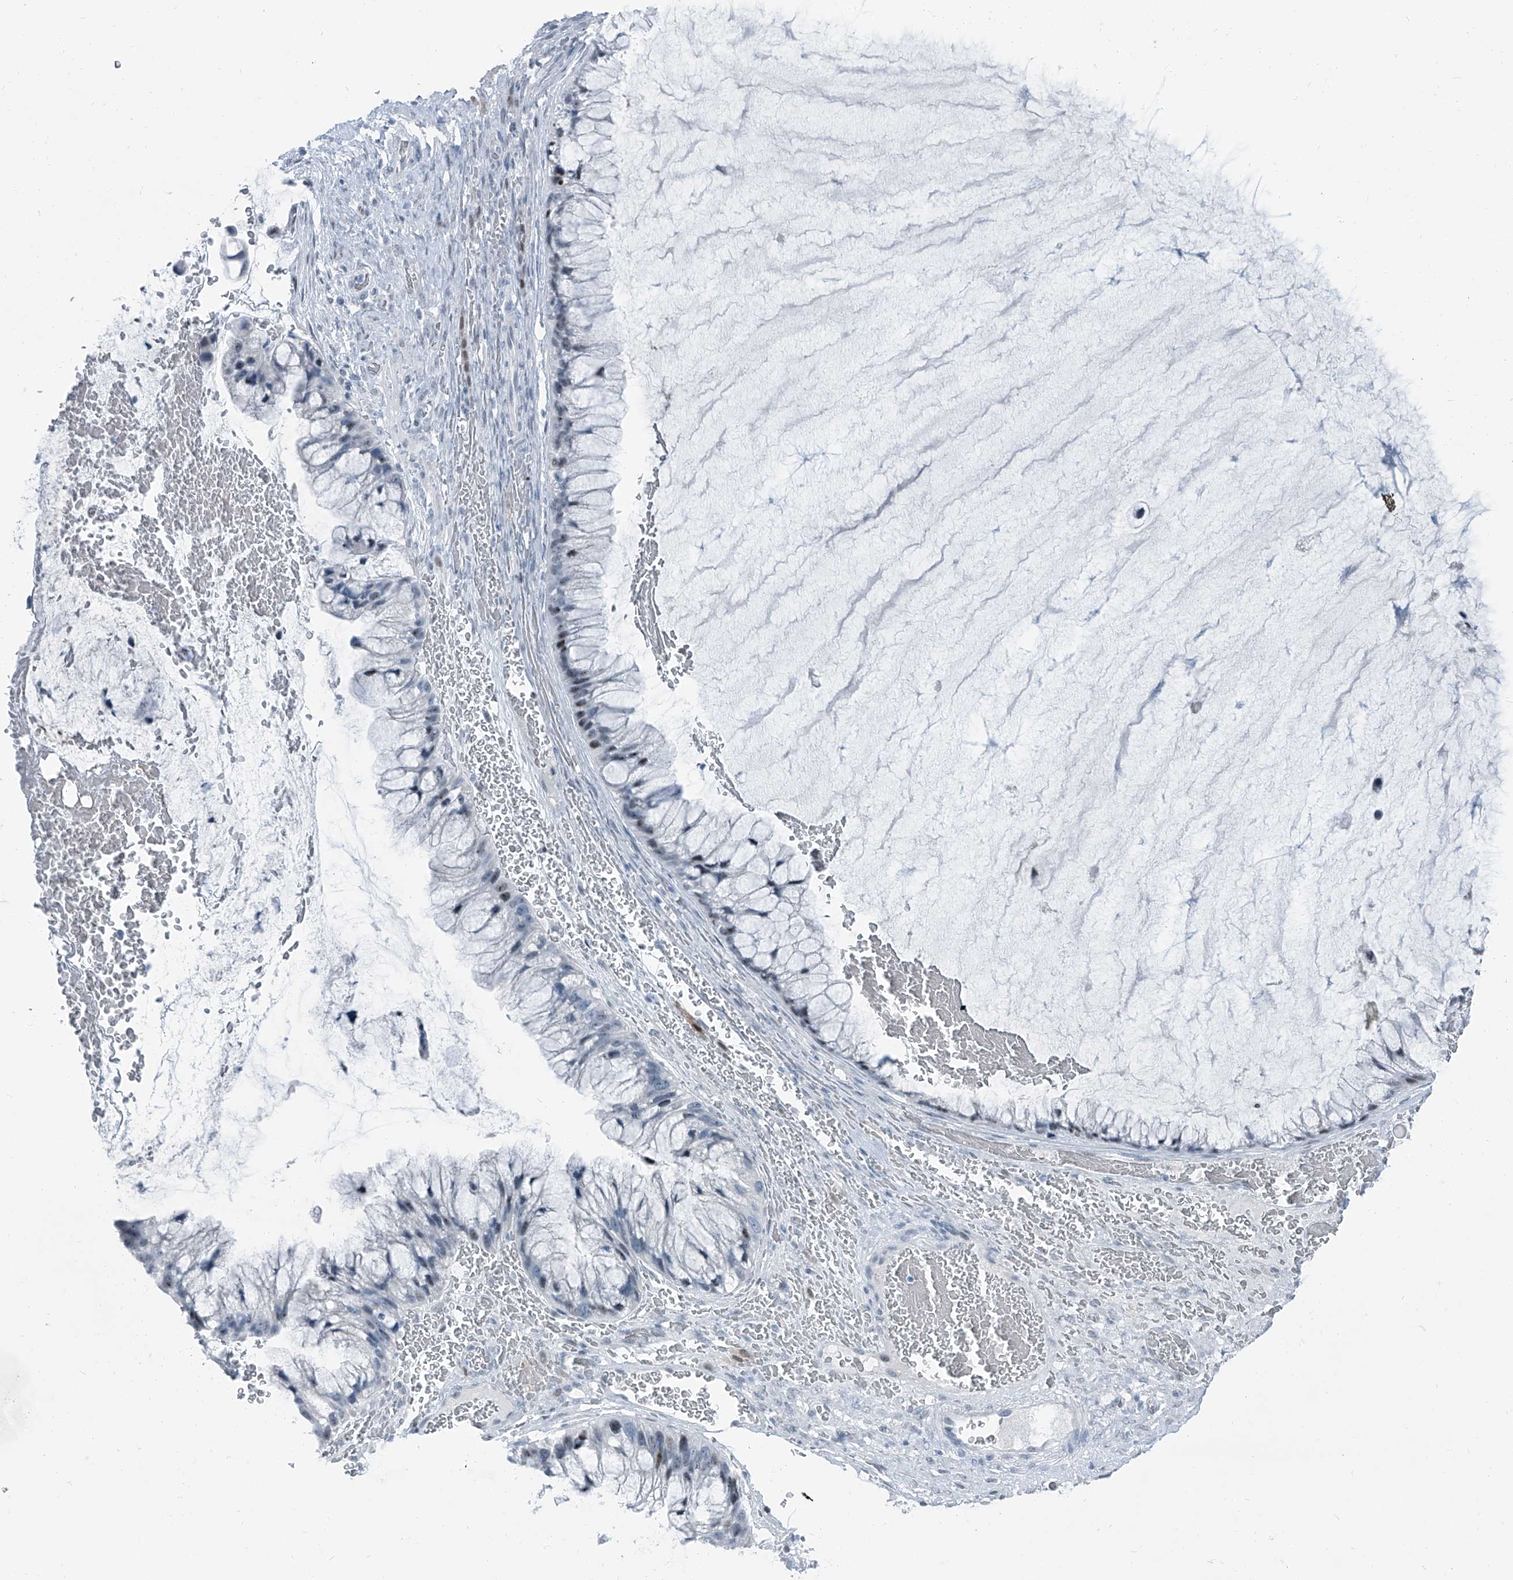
{"staining": {"intensity": "weak", "quantity": "<25%", "location": "nuclear"}, "tissue": "ovarian cancer", "cell_type": "Tumor cells", "image_type": "cancer", "snomed": [{"axis": "morphology", "description": "Cystadenocarcinoma, mucinous, NOS"}, {"axis": "topography", "description": "Ovary"}], "caption": "High magnification brightfield microscopy of mucinous cystadenocarcinoma (ovarian) stained with DAB (3,3'-diaminobenzidine) (brown) and counterstained with hematoxylin (blue): tumor cells show no significant positivity.", "gene": "RGN", "patient": {"sex": "female", "age": 37}}